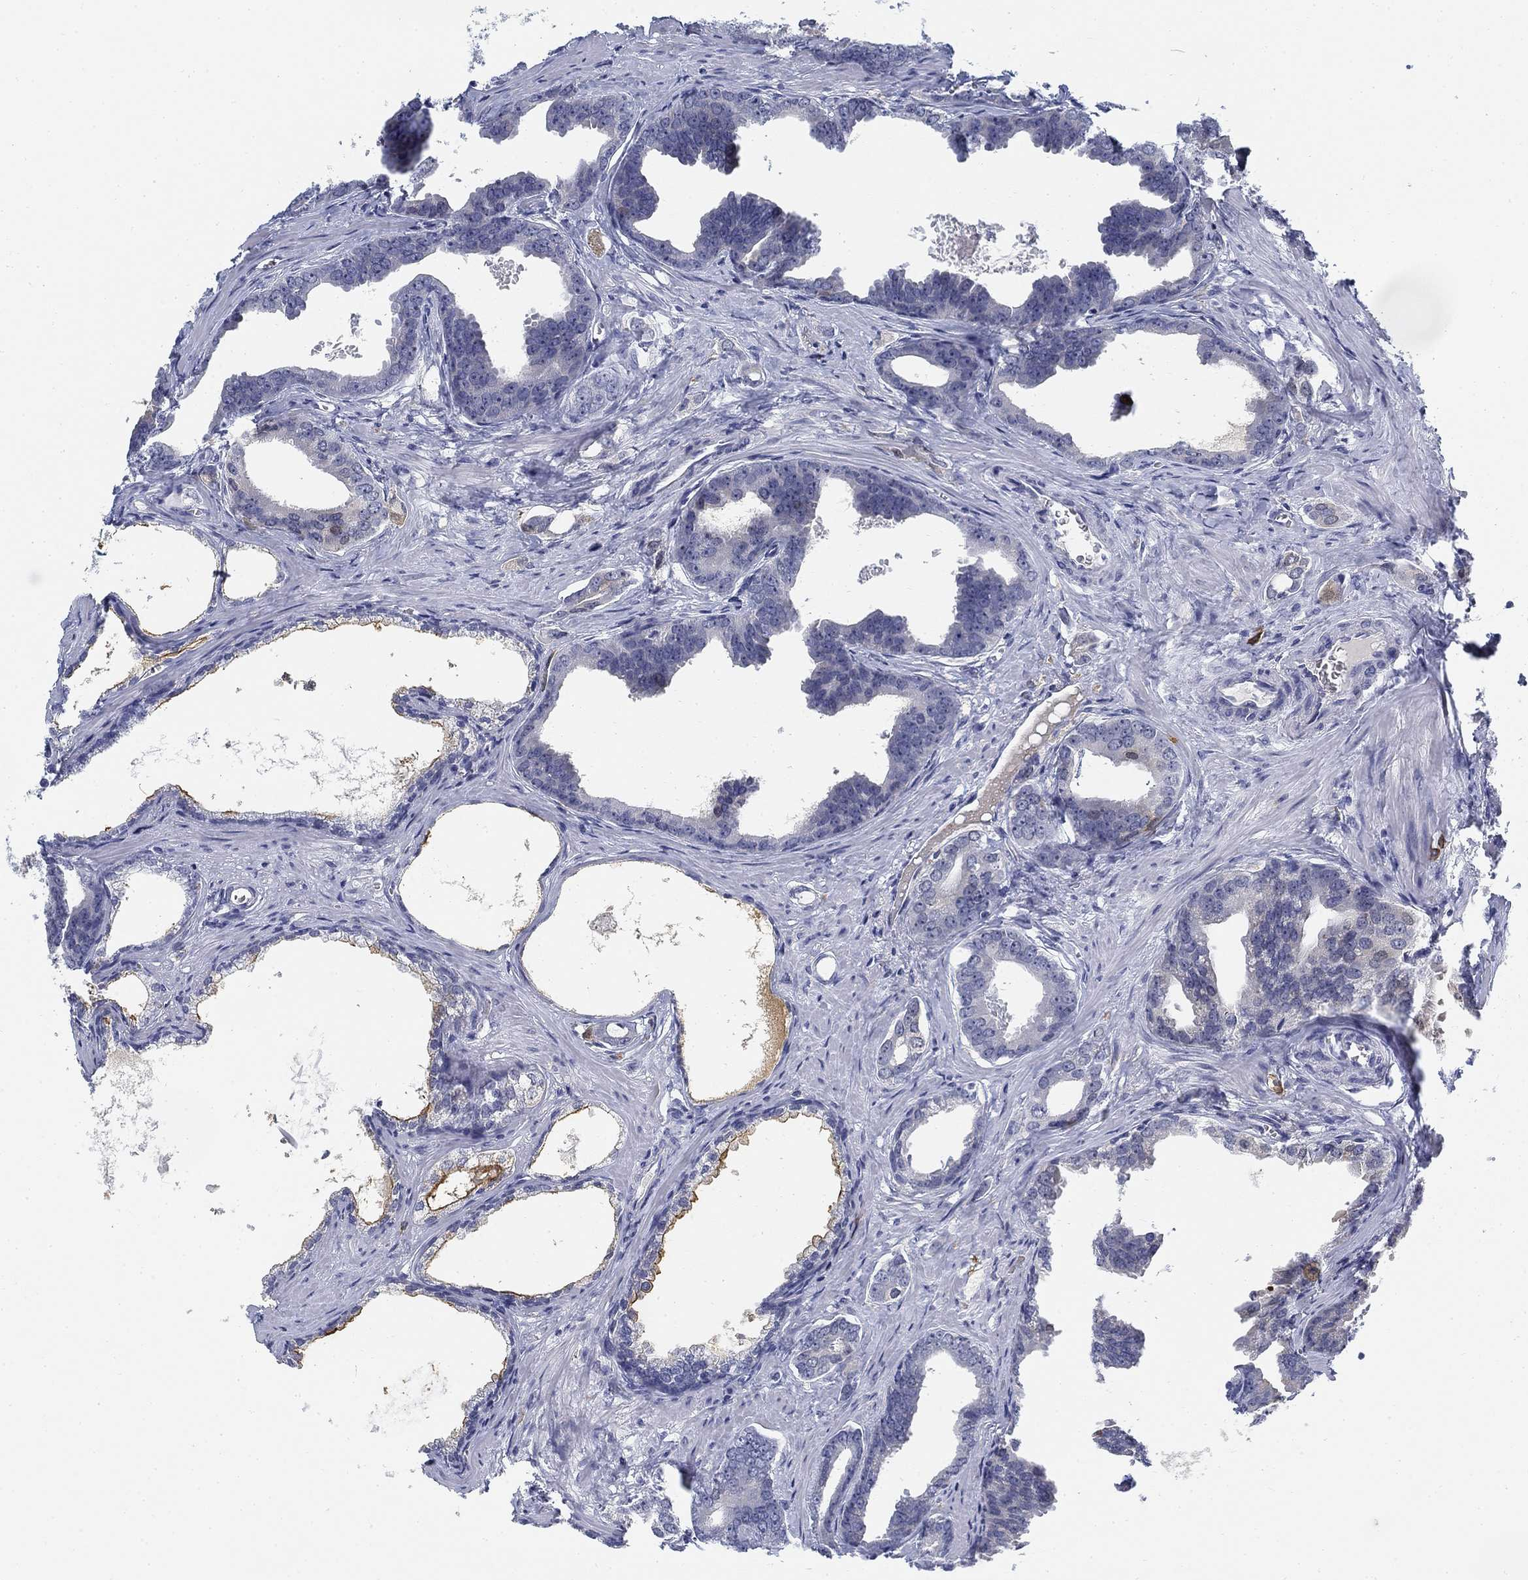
{"staining": {"intensity": "negative", "quantity": "none", "location": "none"}, "tissue": "prostate cancer", "cell_type": "Tumor cells", "image_type": "cancer", "snomed": [{"axis": "morphology", "description": "Adenocarcinoma, NOS"}, {"axis": "topography", "description": "Prostate"}], "caption": "IHC of human adenocarcinoma (prostate) demonstrates no positivity in tumor cells.", "gene": "SLC2A5", "patient": {"sex": "male", "age": 66}}